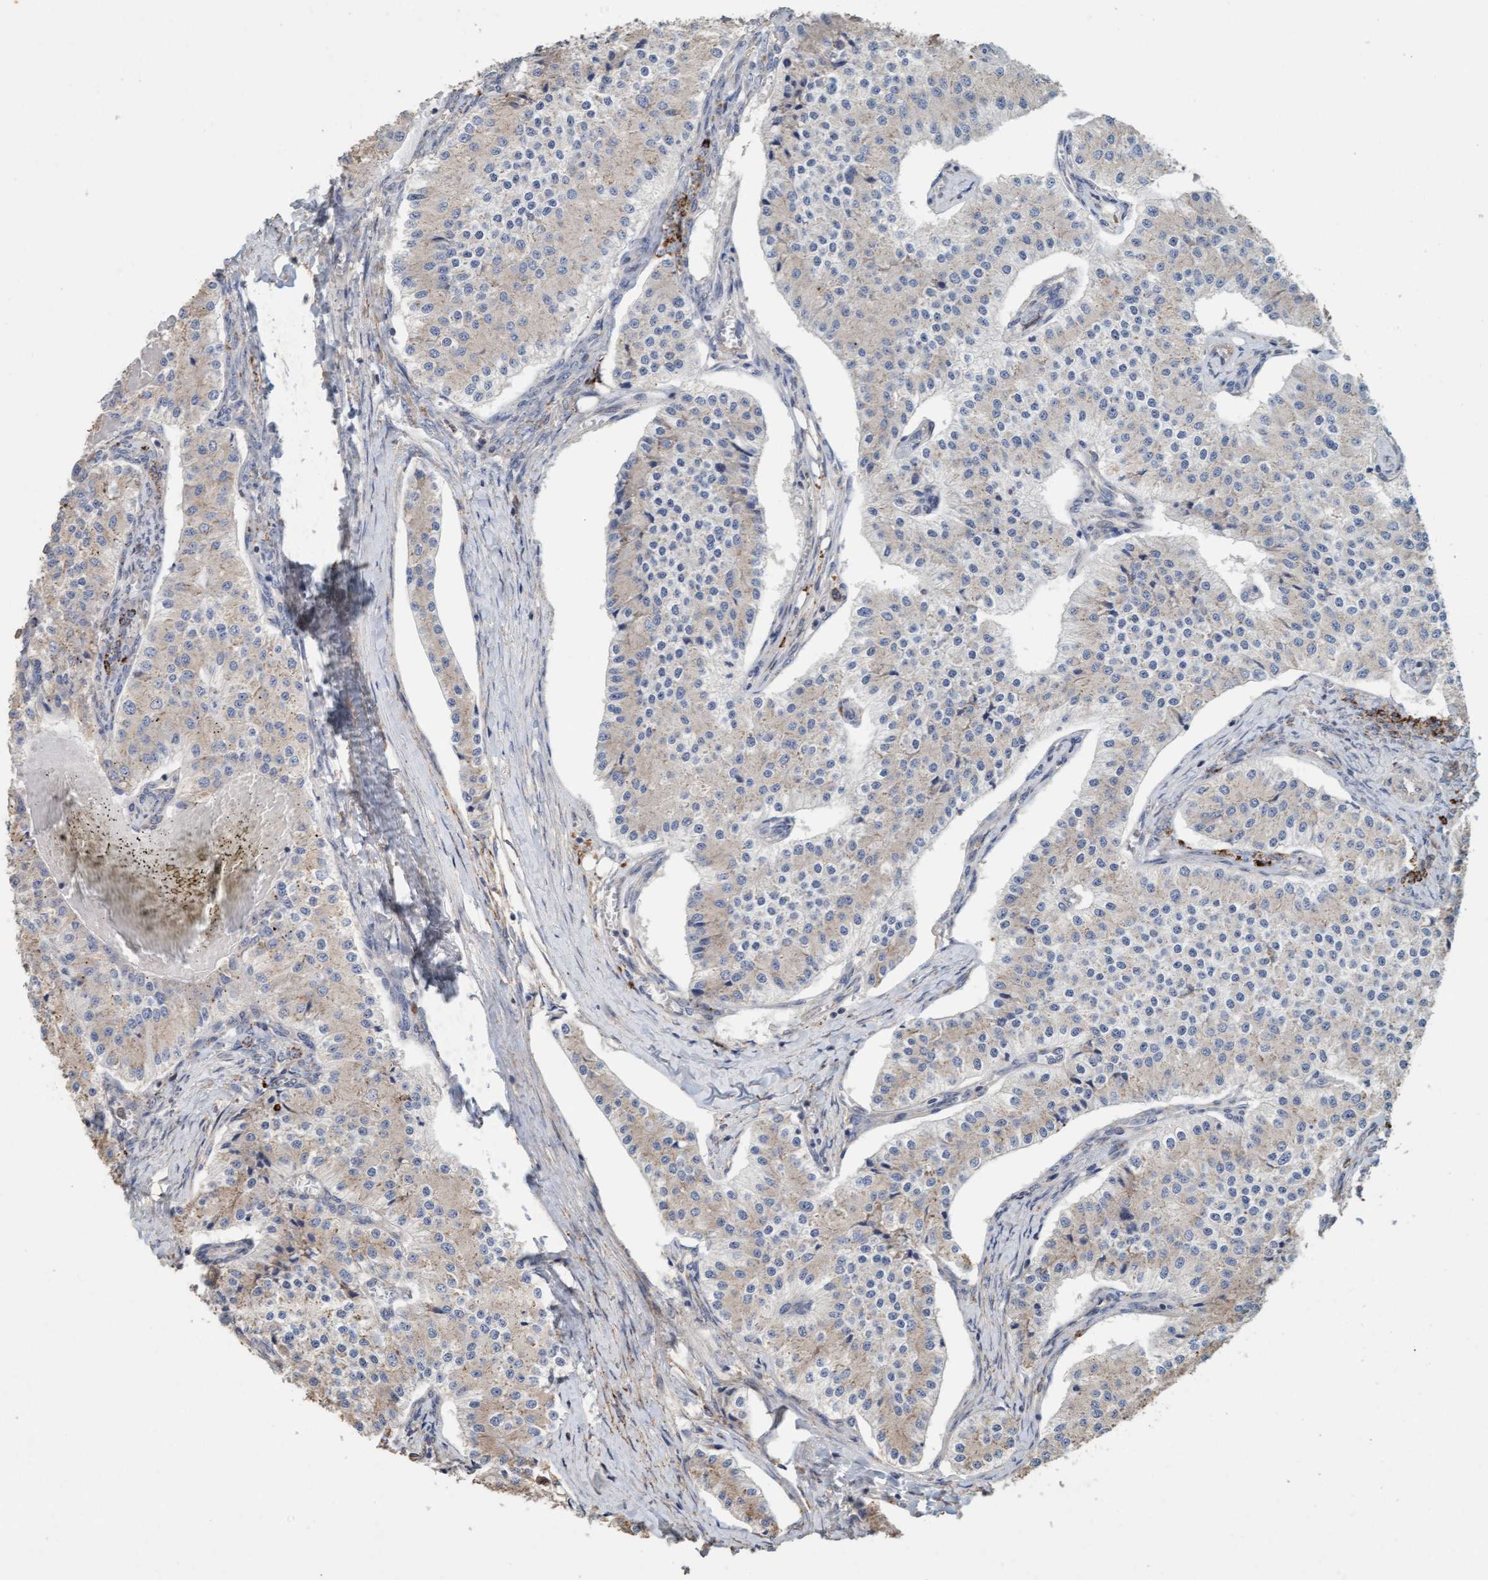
{"staining": {"intensity": "weak", "quantity": "<25%", "location": "cytoplasmic/membranous"}, "tissue": "carcinoid", "cell_type": "Tumor cells", "image_type": "cancer", "snomed": [{"axis": "morphology", "description": "Carcinoid, malignant, NOS"}, {"axis": "topography", "description": "Colon"}], "caption": "Immunohistochemical staining of carcinoid shows no significant positivity in tumor cells.", "gene": "LONRF1", "patient": {"sex": "female", "age": 52}}